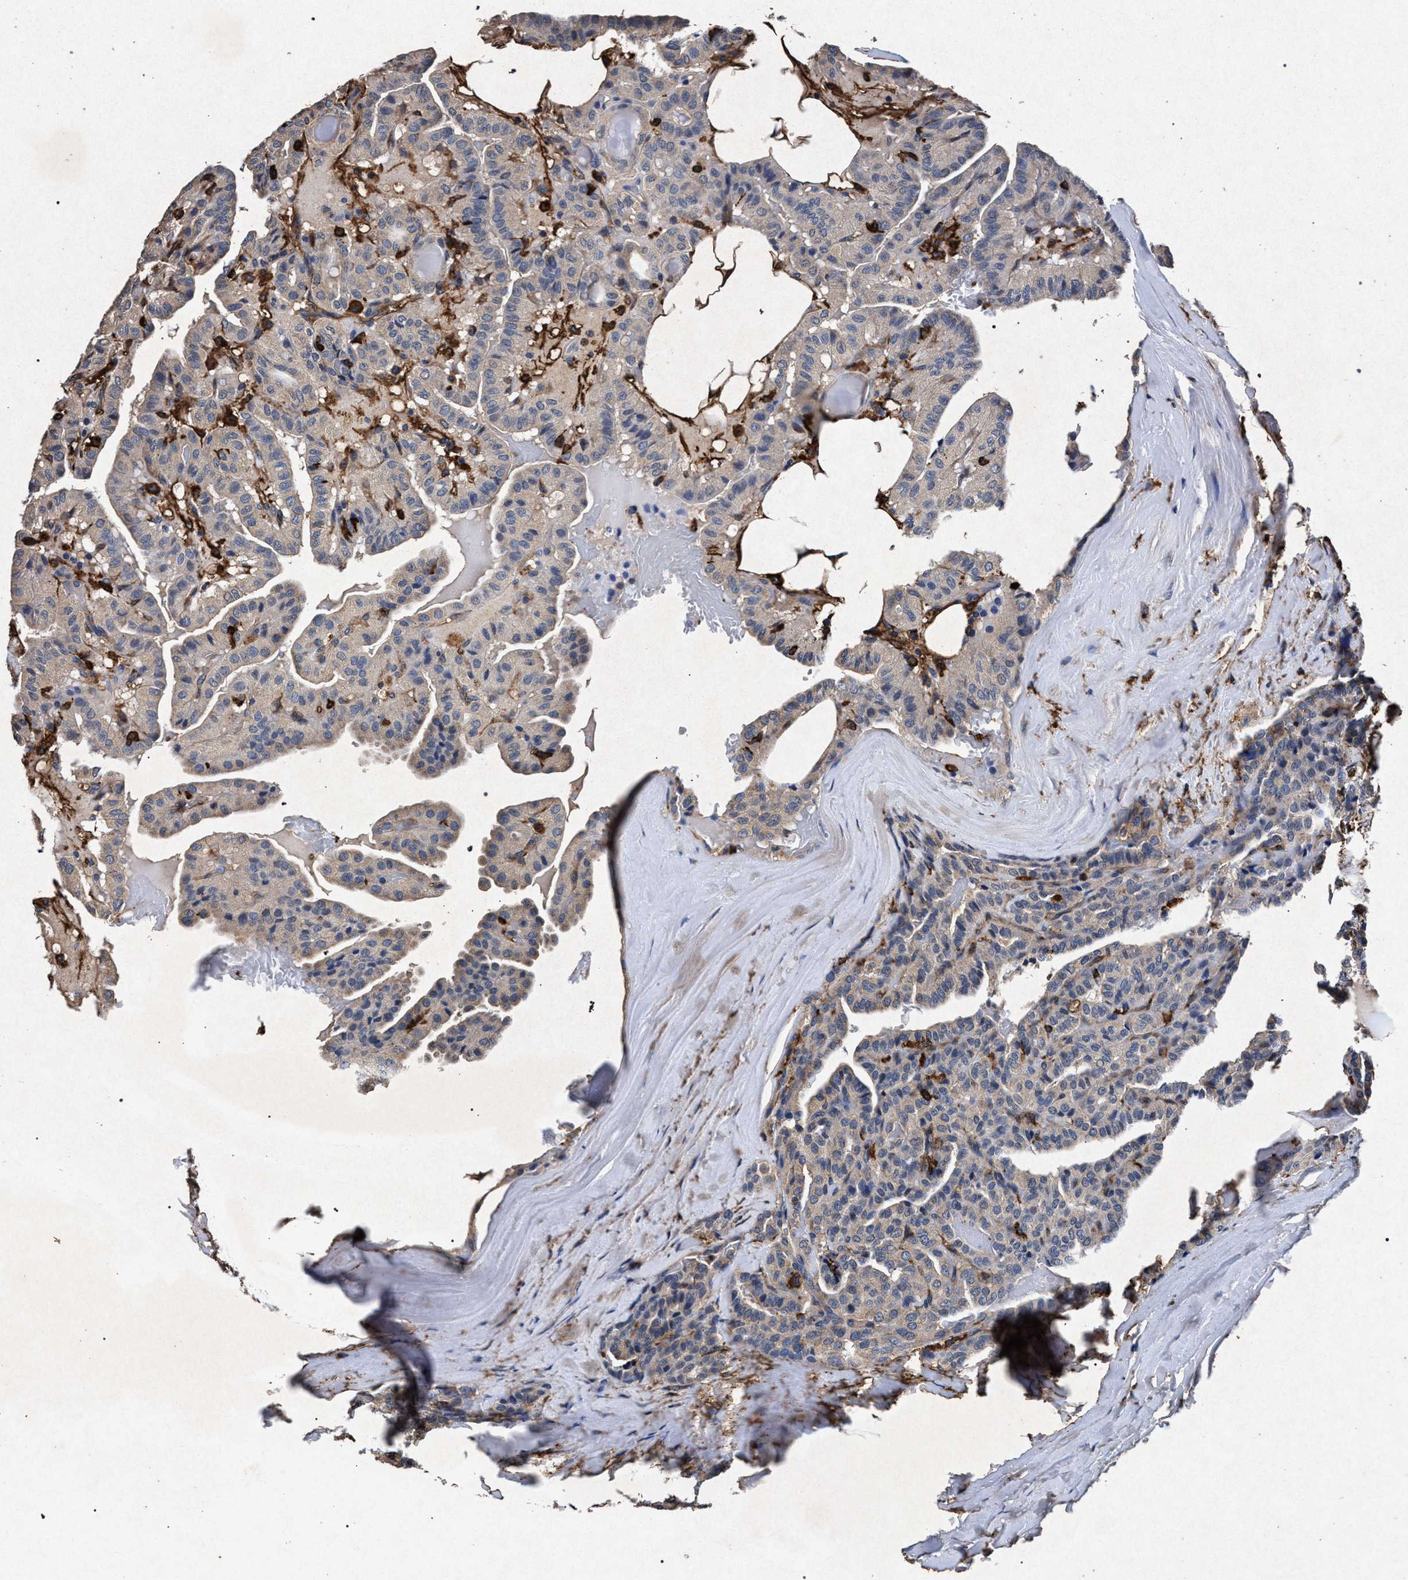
{"staining": {"intensity": "negative", "quantity": "none", "location": "none"}, "tissue": "thyroid cancer", "cell_type": "Tumor cells", "image_type": "cancer", "snomed": [{"axis": "morphology", "description": "Papillary adenocarcinoma, NOS"}, {"axis": "topography", "description": "Thyroid gland"}], "caption": "A high-resolution image shows IHC staining of thyroid cancer, which exhibits no significant staining in tumor cells. Brightfield microscopy of IHC stained with DAB (brown) and hematoxylin (blue), captured at high magnification.", "gene": "MARCKS", "patient": {"sex": "male", "age": 77}}